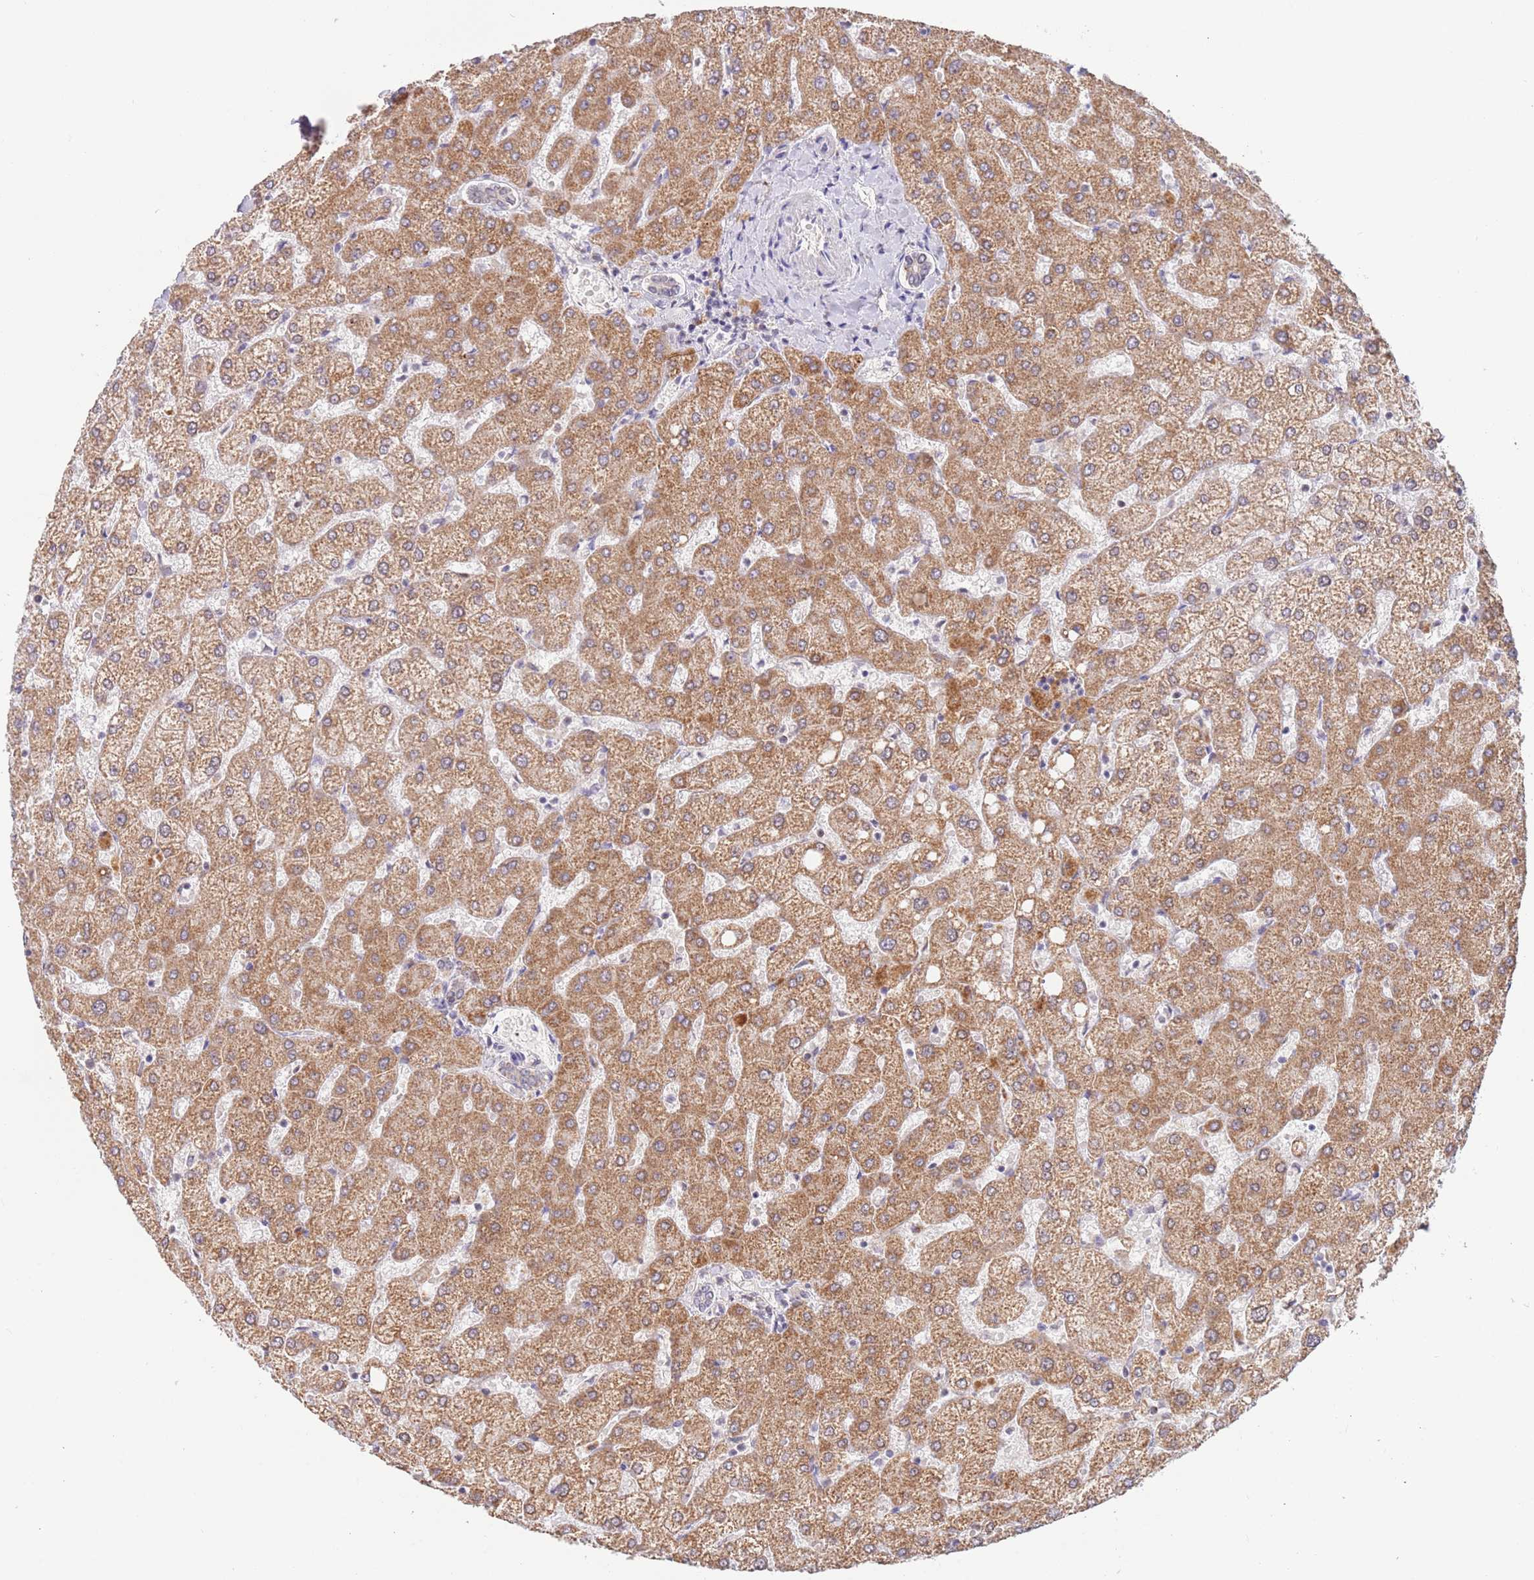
{"staining": {"intensity": "negative", "quantity": "none", "location": "none"}, "tissue": "liver", "cell_type": "Cholangiocytes", "image_type": "normal", "snomed": [{"axis": "morphology", "description": "Normal tissue, NOS"}, {"axis": "topography", "description": "Liver"}], "caption": "DAB (3,3'-diaminobenzidine) immunohistochemical staining of normal liver exhibits no significant positivity in cholangiocytes. (Brightfield microscopy of DAB (3,3'-diaminobenzidine) immunohistochemistry (IHC) at high magnification).", "gene": "TIMM13", "patient": {"sex": "female", "age": 54}}